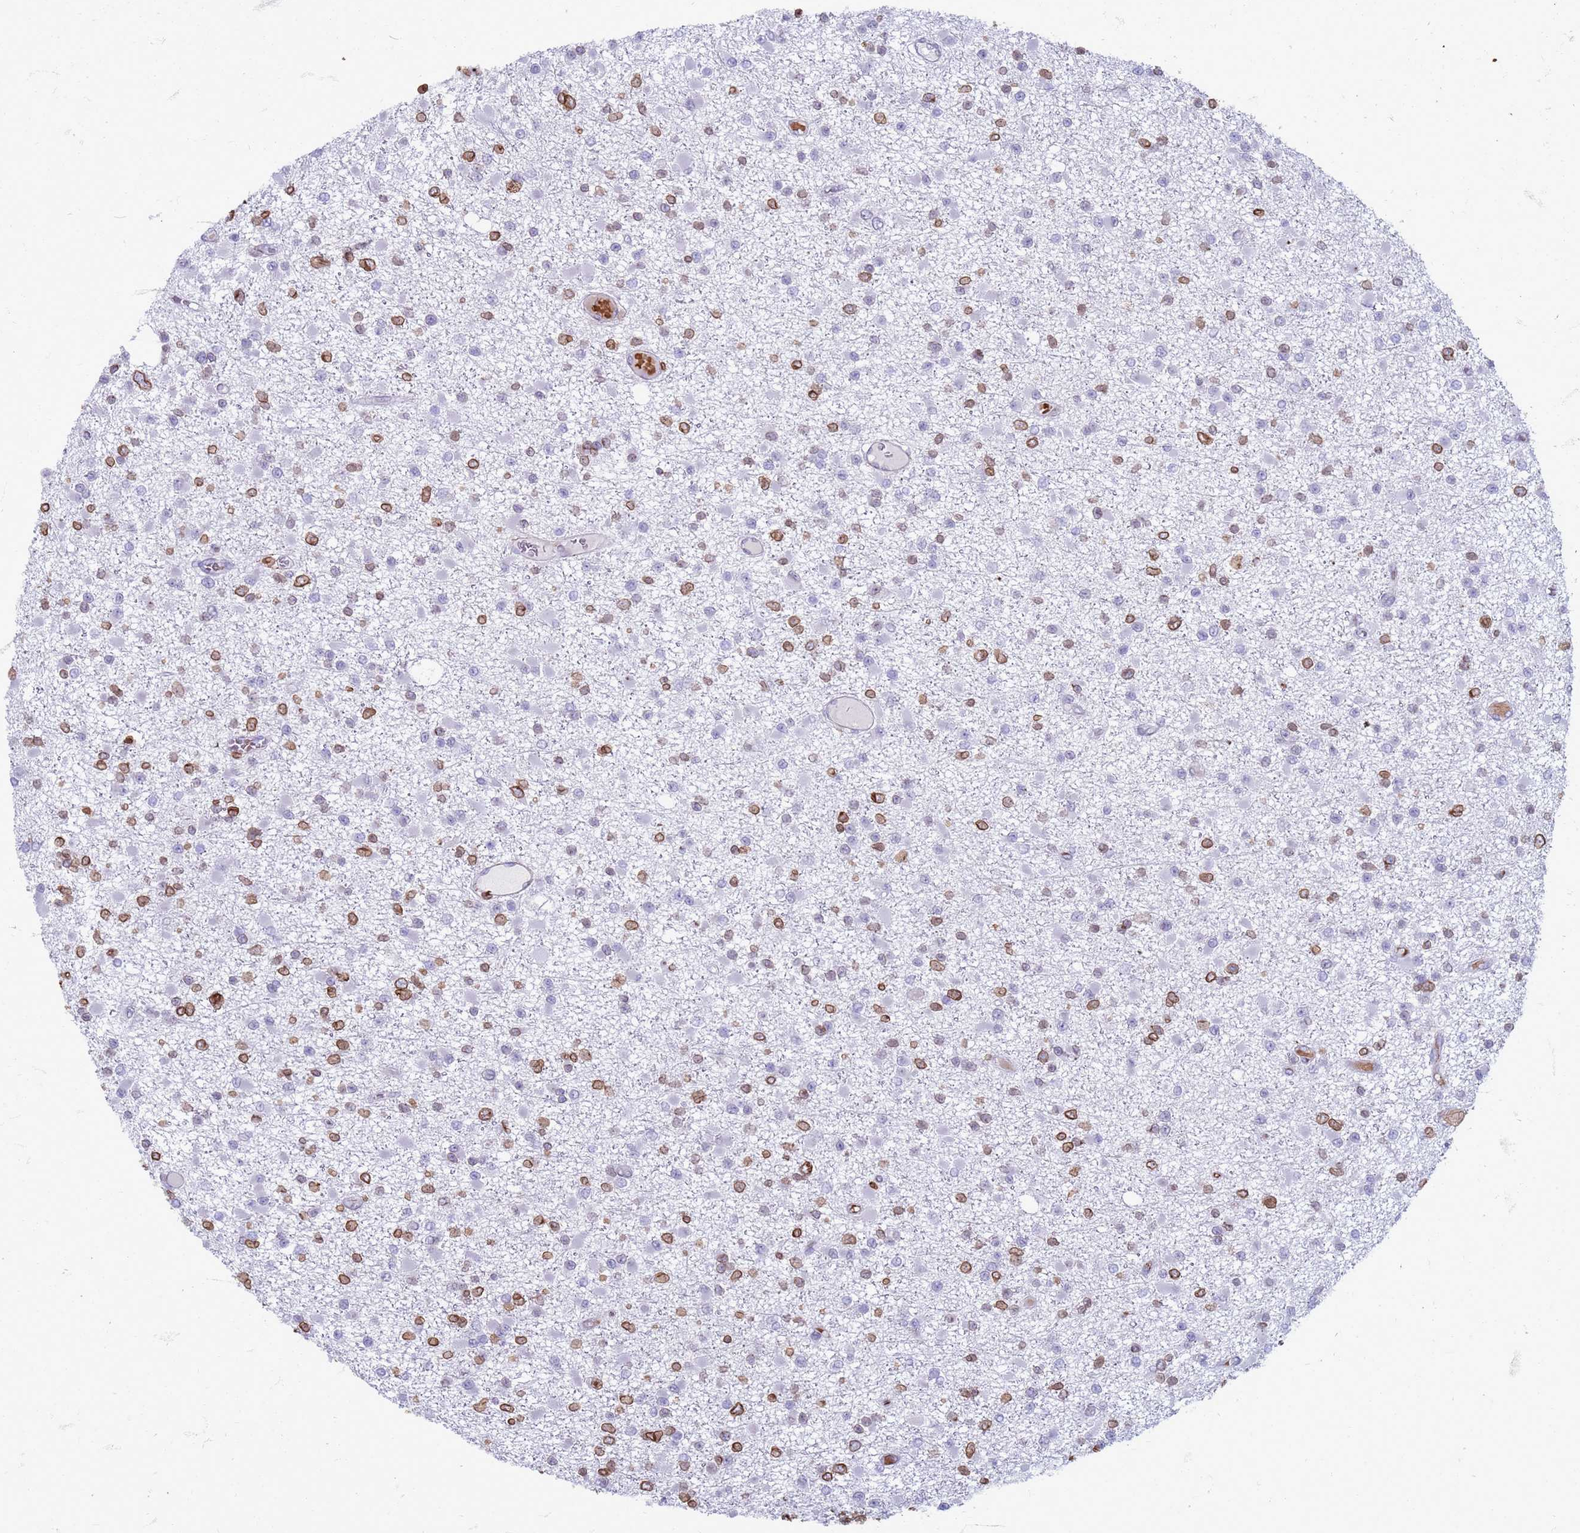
{"staining": {"intensity": "moderate", "quantity": "25%-75%", "location": "cytoplasmic/membranous,nuclear"}, "tissue": "glioma", "cell_type": "Tumor cells", "image_type": "cancer", "snomed": [{"axis": "morphology", "description": "Glioma, malignant, Low grade"}, {"axis": "topography", "description": "Brain"}], "caption": "There is medium levels of moderate cytoplasmic/membranous and nuclear expression in tumor cells of low-grade glioma (malignant), as demonstrated by immunohistochemical staining (brown color).", "gene": "METTL25B", "patient": {"sex": "female", "age": 22}}